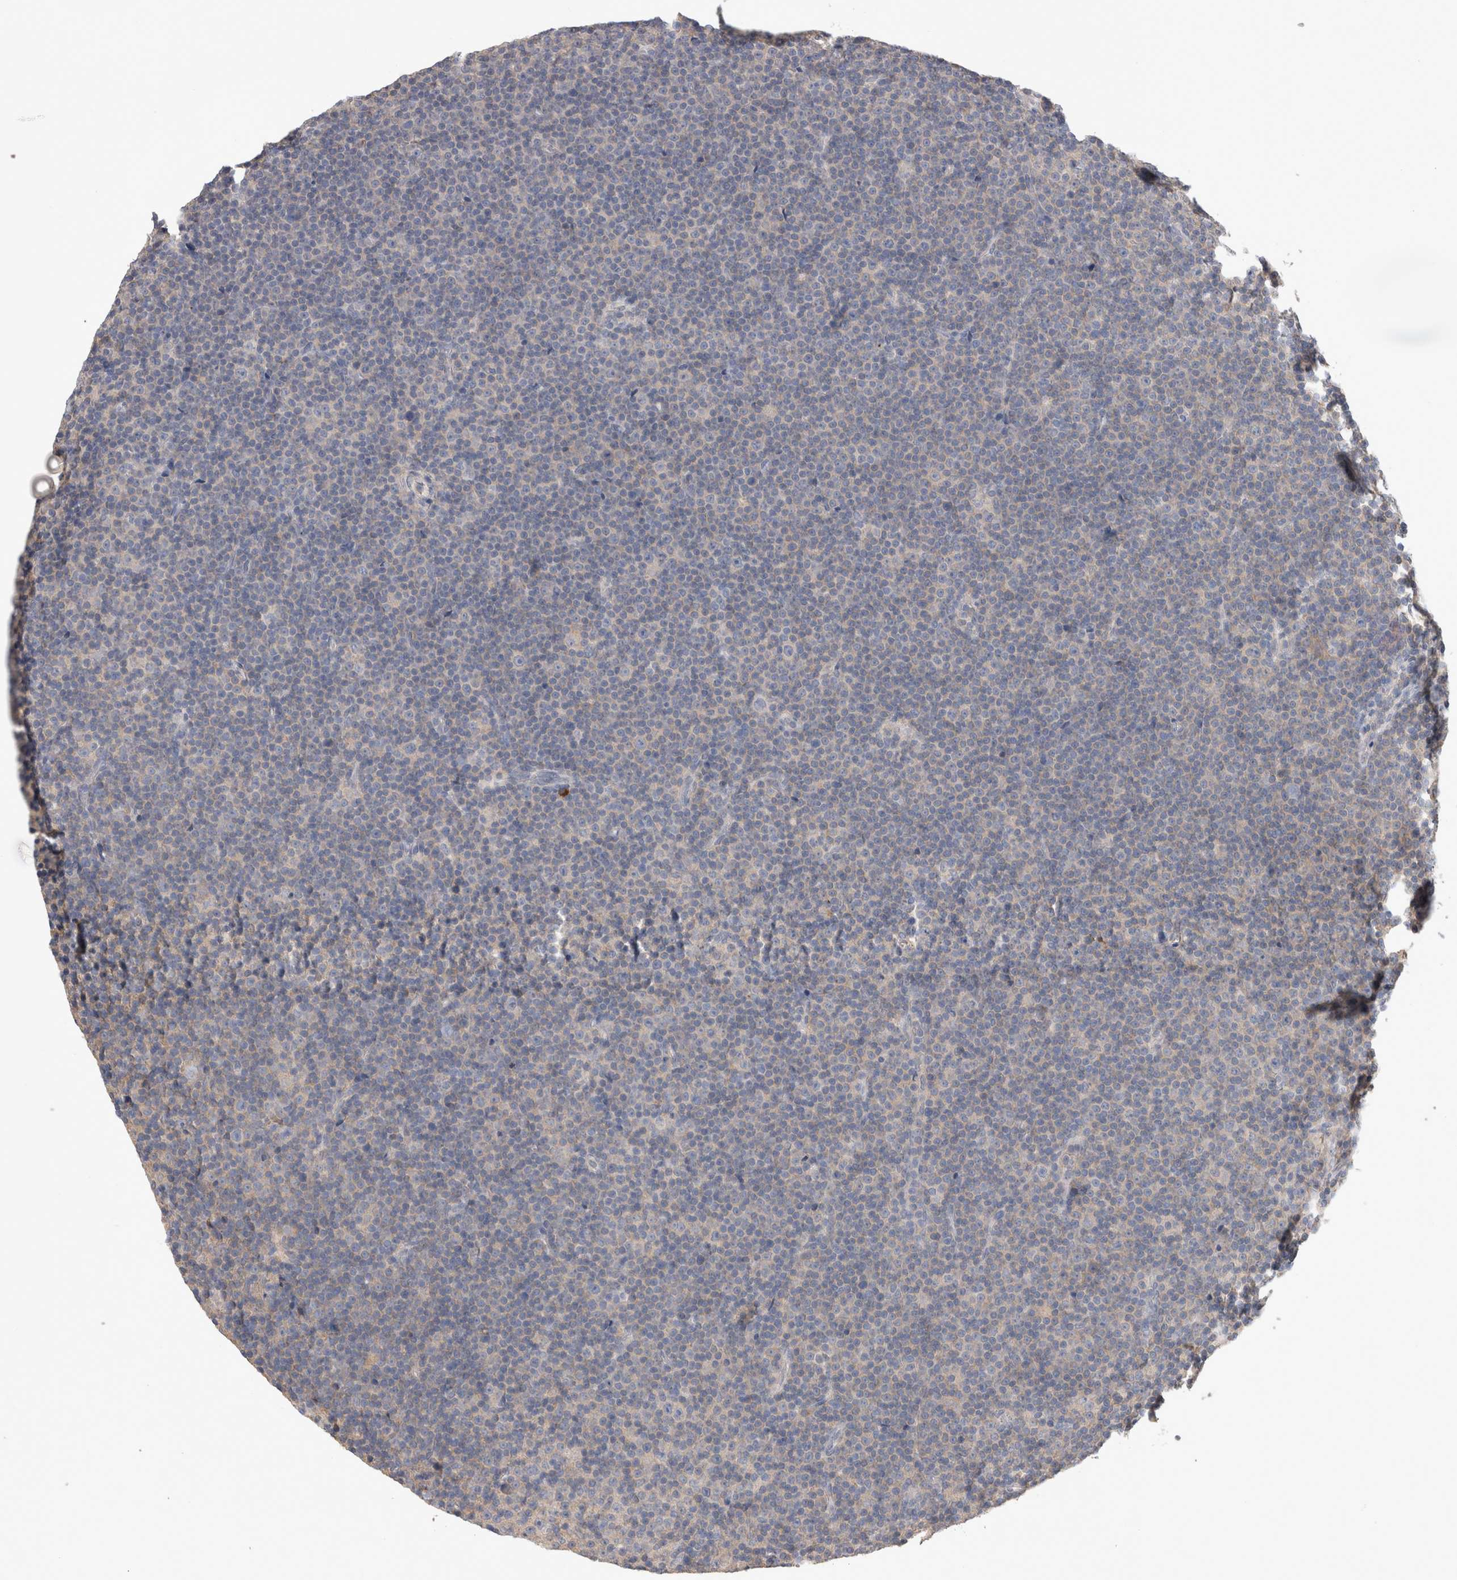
{"staining": {"intensity": "negative", "quantity": "none", "location": "none"}, "tissue": "lymphoma", "cell_type": "Tumor cells", "image_type": "cancer", "snomed": [{"axis": "morphology", "description": "Malignant lymphoma, non-Hodgkin's type, Low grade"}, {"axis": "topography", "description": "Lymph node"}], "caption": "Malignant lymphoma, non-Hodgkin's type (low-grade) was stained to show a protein in brown. There is no significant staining in tumor cells. The staining is performed using DAB (3,3'-diaminobenzidine) brown chromogen with nuclei counter-stained in using hematoxylin.", "gene": "PPP3CC", "patient": {"sex": "female", "age": 67}}